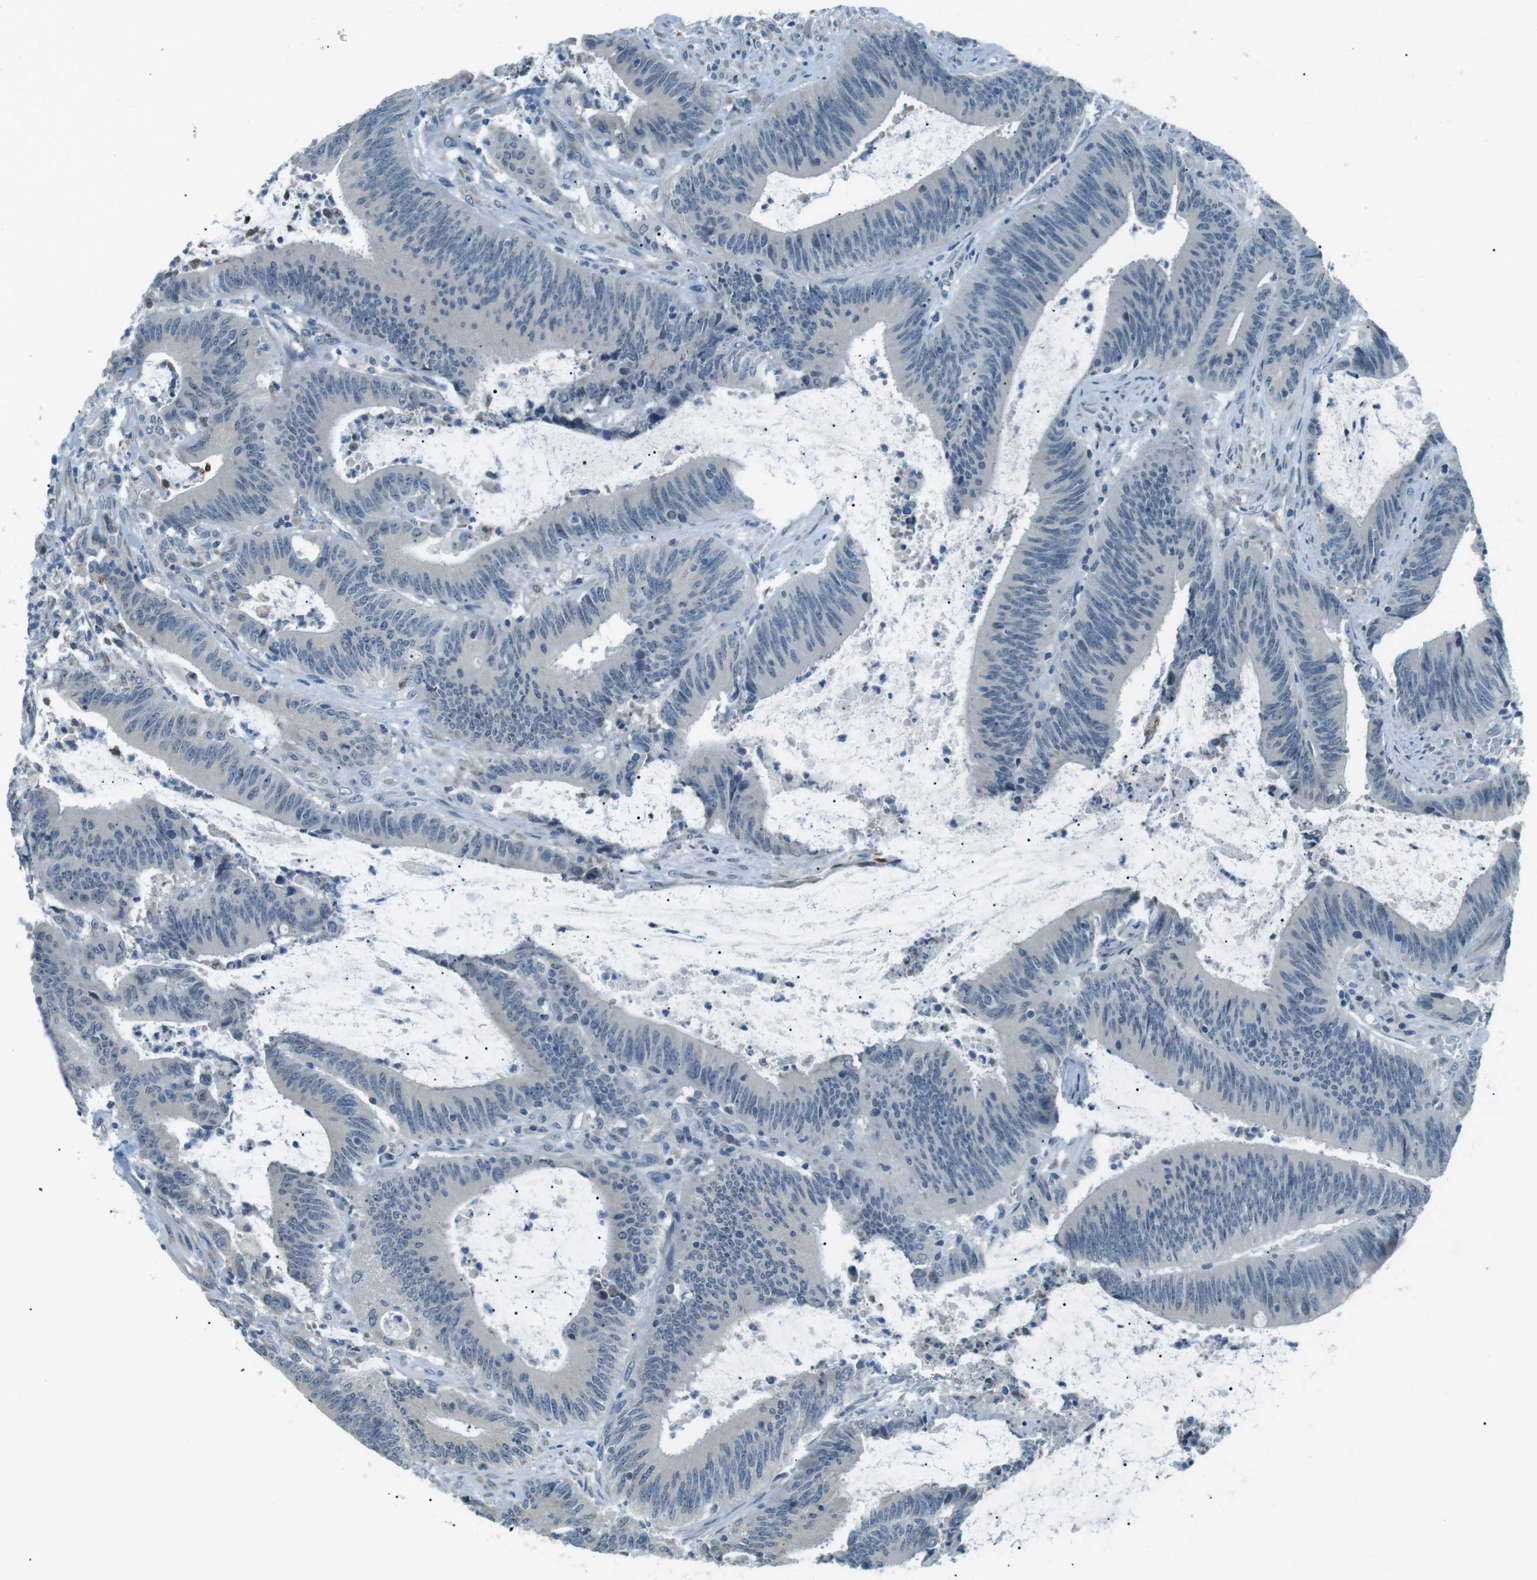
{"staining": {"intensity": "negative", "quantity": "none", "location": "none"}, "tissue": "colorectal cancer", "cell_type": "Tumor cells", "image_type": "cancer", "snomed": [{"axis": "morphology", "description": "Normal tissue, NOS"}, {"axis": "morphology", "description": "Adenocarcinoma, NOS"}, {"axis": "topography", "description": "Rectum"}], "caption": "Adenocarcinoma (colorectal) stained for a protein using IHC demonstrates no expression tumor cells.", "gene": "SERPINB2", "patient": {"sex": "female", "age": 66}}